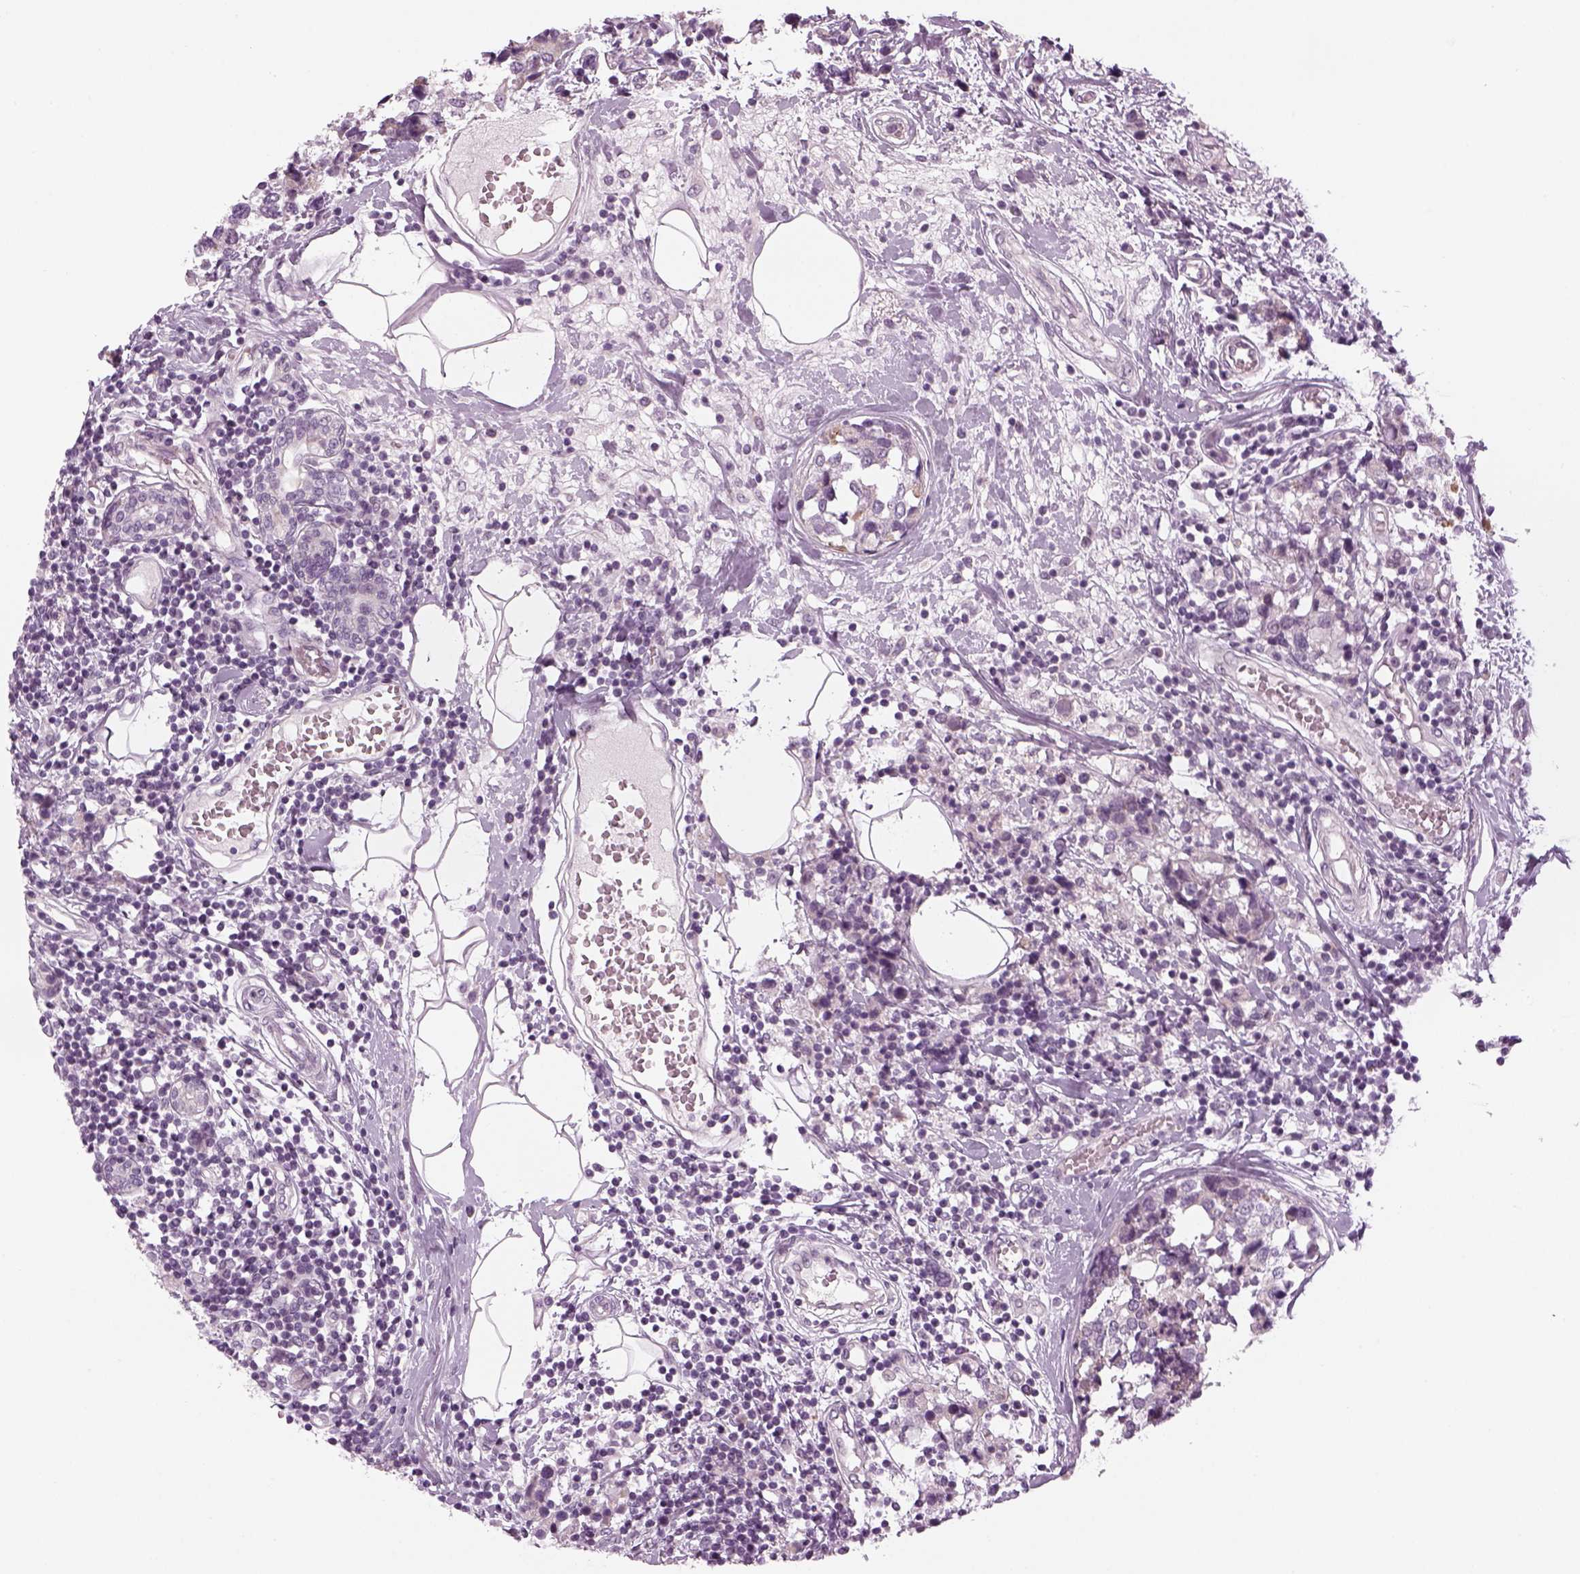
{"staining": {"intensity": "negative", "quantity": "none", "location": "none"}, "tissue": "breast cancer", "cell_type": "Tumor cells", "image_type": "cancer", "snomed": [{"axis": "morphology", "description": "Lobular carcinoma"}, {"axis": "topography", "description": "Breast"}], "caption": "IHC histopathology image of breast lobular carcinoma stained for a protein (brown), which exhibits no positivity in tumor cells.", "gene": "LRRIQ3", "patient": {"sex": "female", "age": 59}}